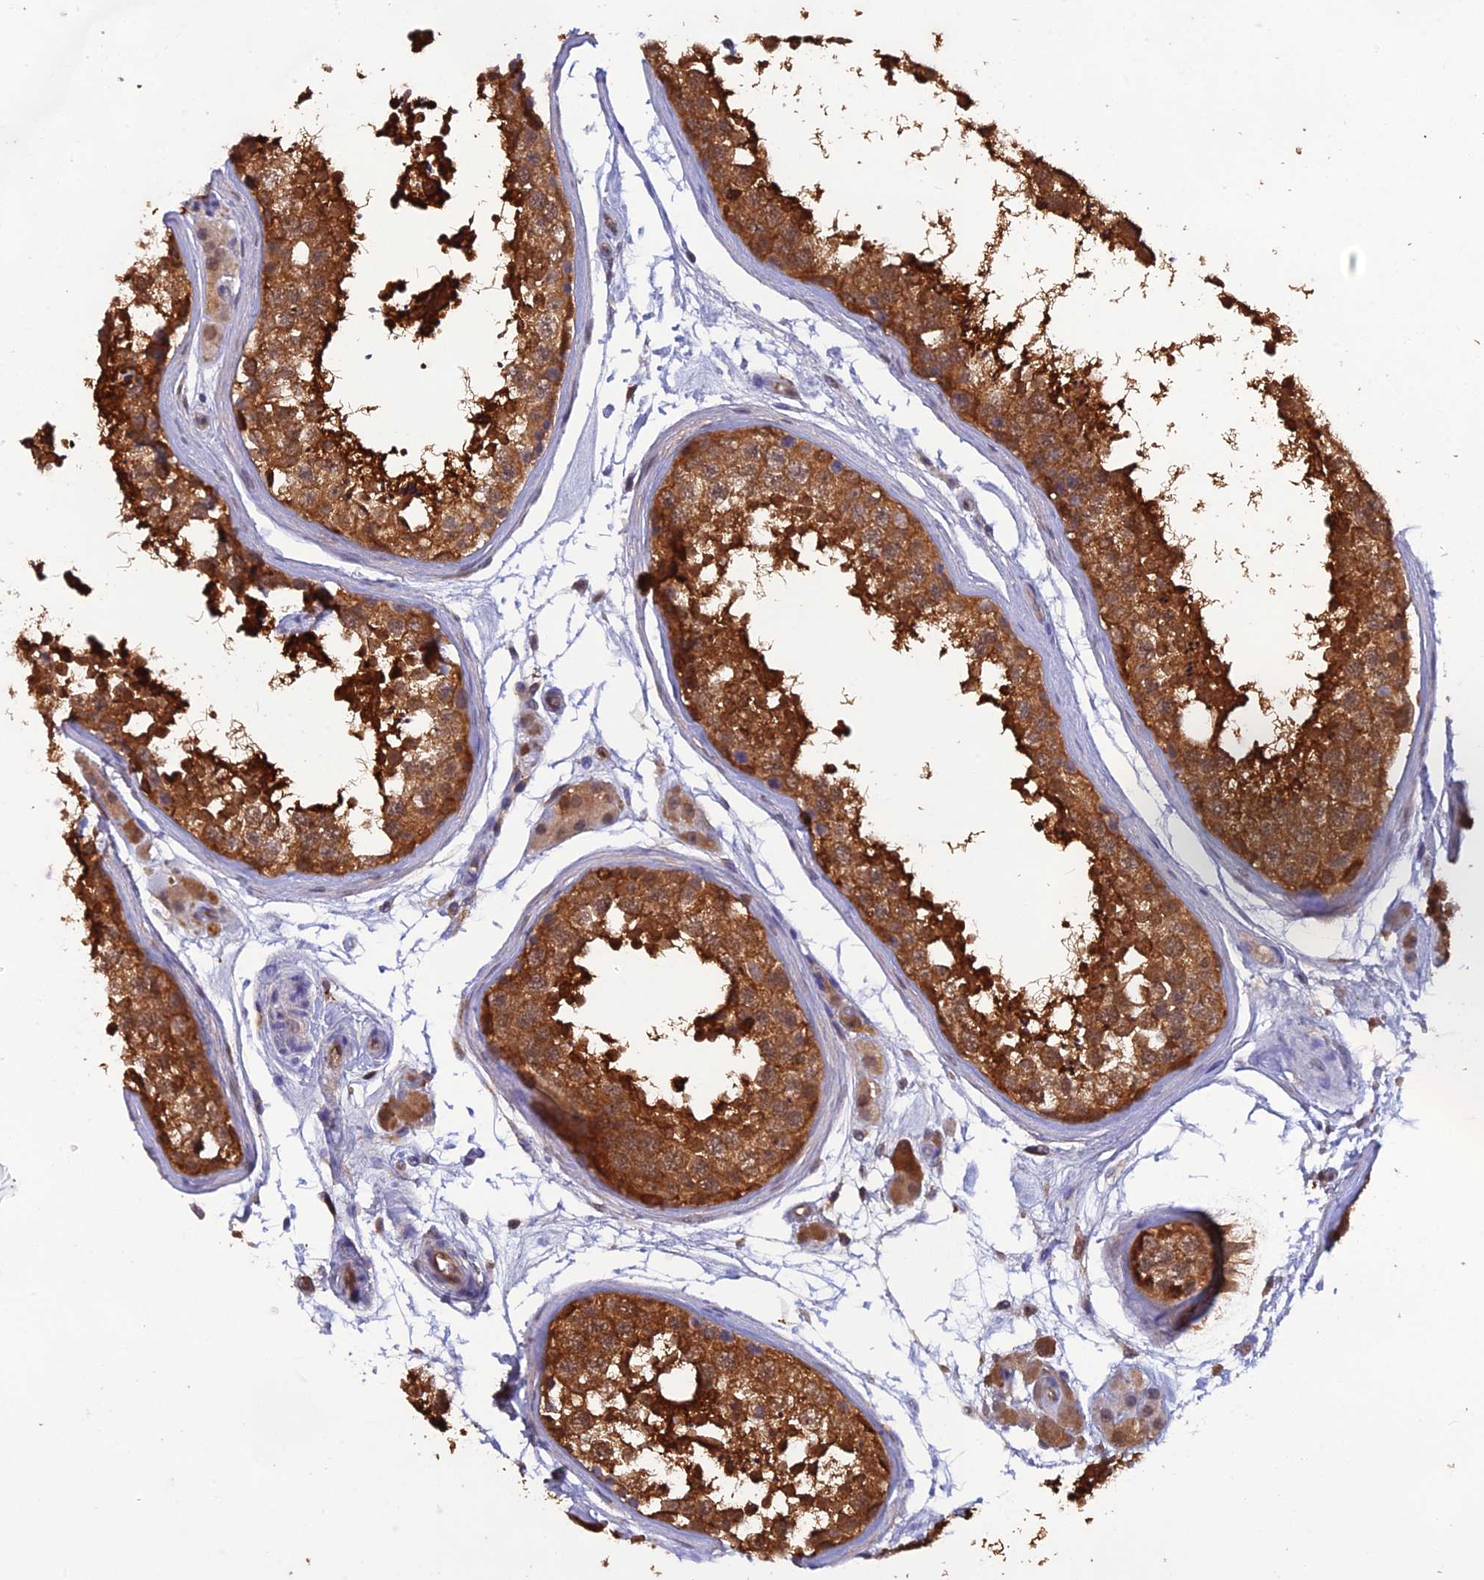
{"staining": {"intensity": "strong", "quantity": ">75%", "location": "cytoplasmic/membranous"}, "tissue": "testis", "cell_type": "Cells in seminiferous ducts", "image_type": "normal", "snomed": [{"axis": "morphology", "description": "Normal tissue, NOS"}, {"axis": "topography", "description": "Testis"}], "caption": "Testis stained with DAB (3,3'-diaminobenzidine) immunohistochemistry shows high levels of strong cytoplasmic/membranous staining in approximately >75% of cells in seminiferous ducts. (Stains: DAB in brown, nuclei in blue, Microscopy: brightfield microscopy at high magnification).", "gene": "HINT1", "patient": {"sex": "male", "age": 56}}